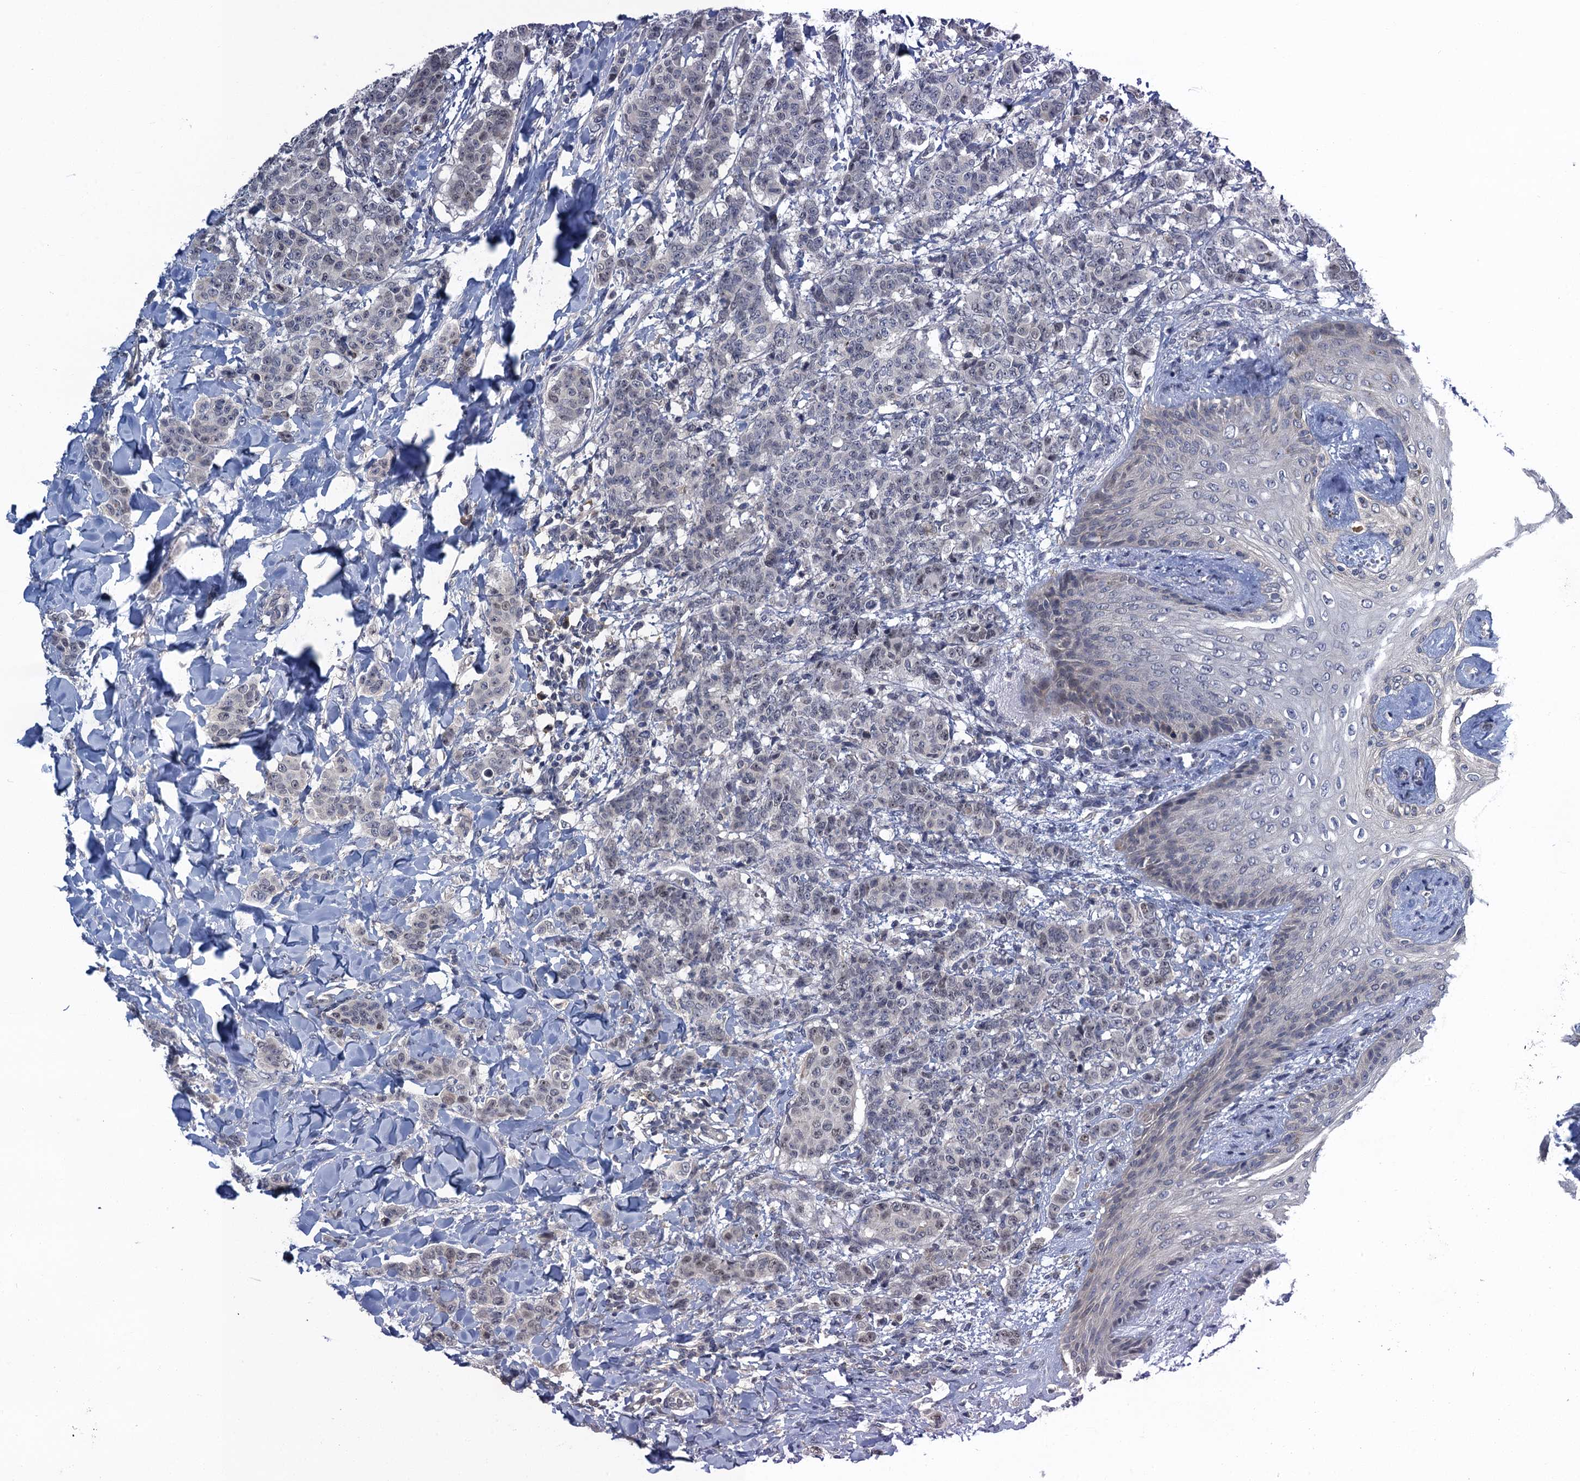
{"staining": {"intensity": "weak", "quantity": "<25%", "location": "nuclear"}, "tissue": "breast cancer", "cell_type": "Tumor cells", "image_type": "cancer", "snomed": [{"axis": "morphology", "description": "Duct carcinoma"}, {"axis": "topography", "description": "Breast"}], "caption": "Tumor cells are negative for protein expression in human invasive ductal carcinoma (breast).", "gene": "MRFAP1", "patient": {"sex": "female", "age": 40}}